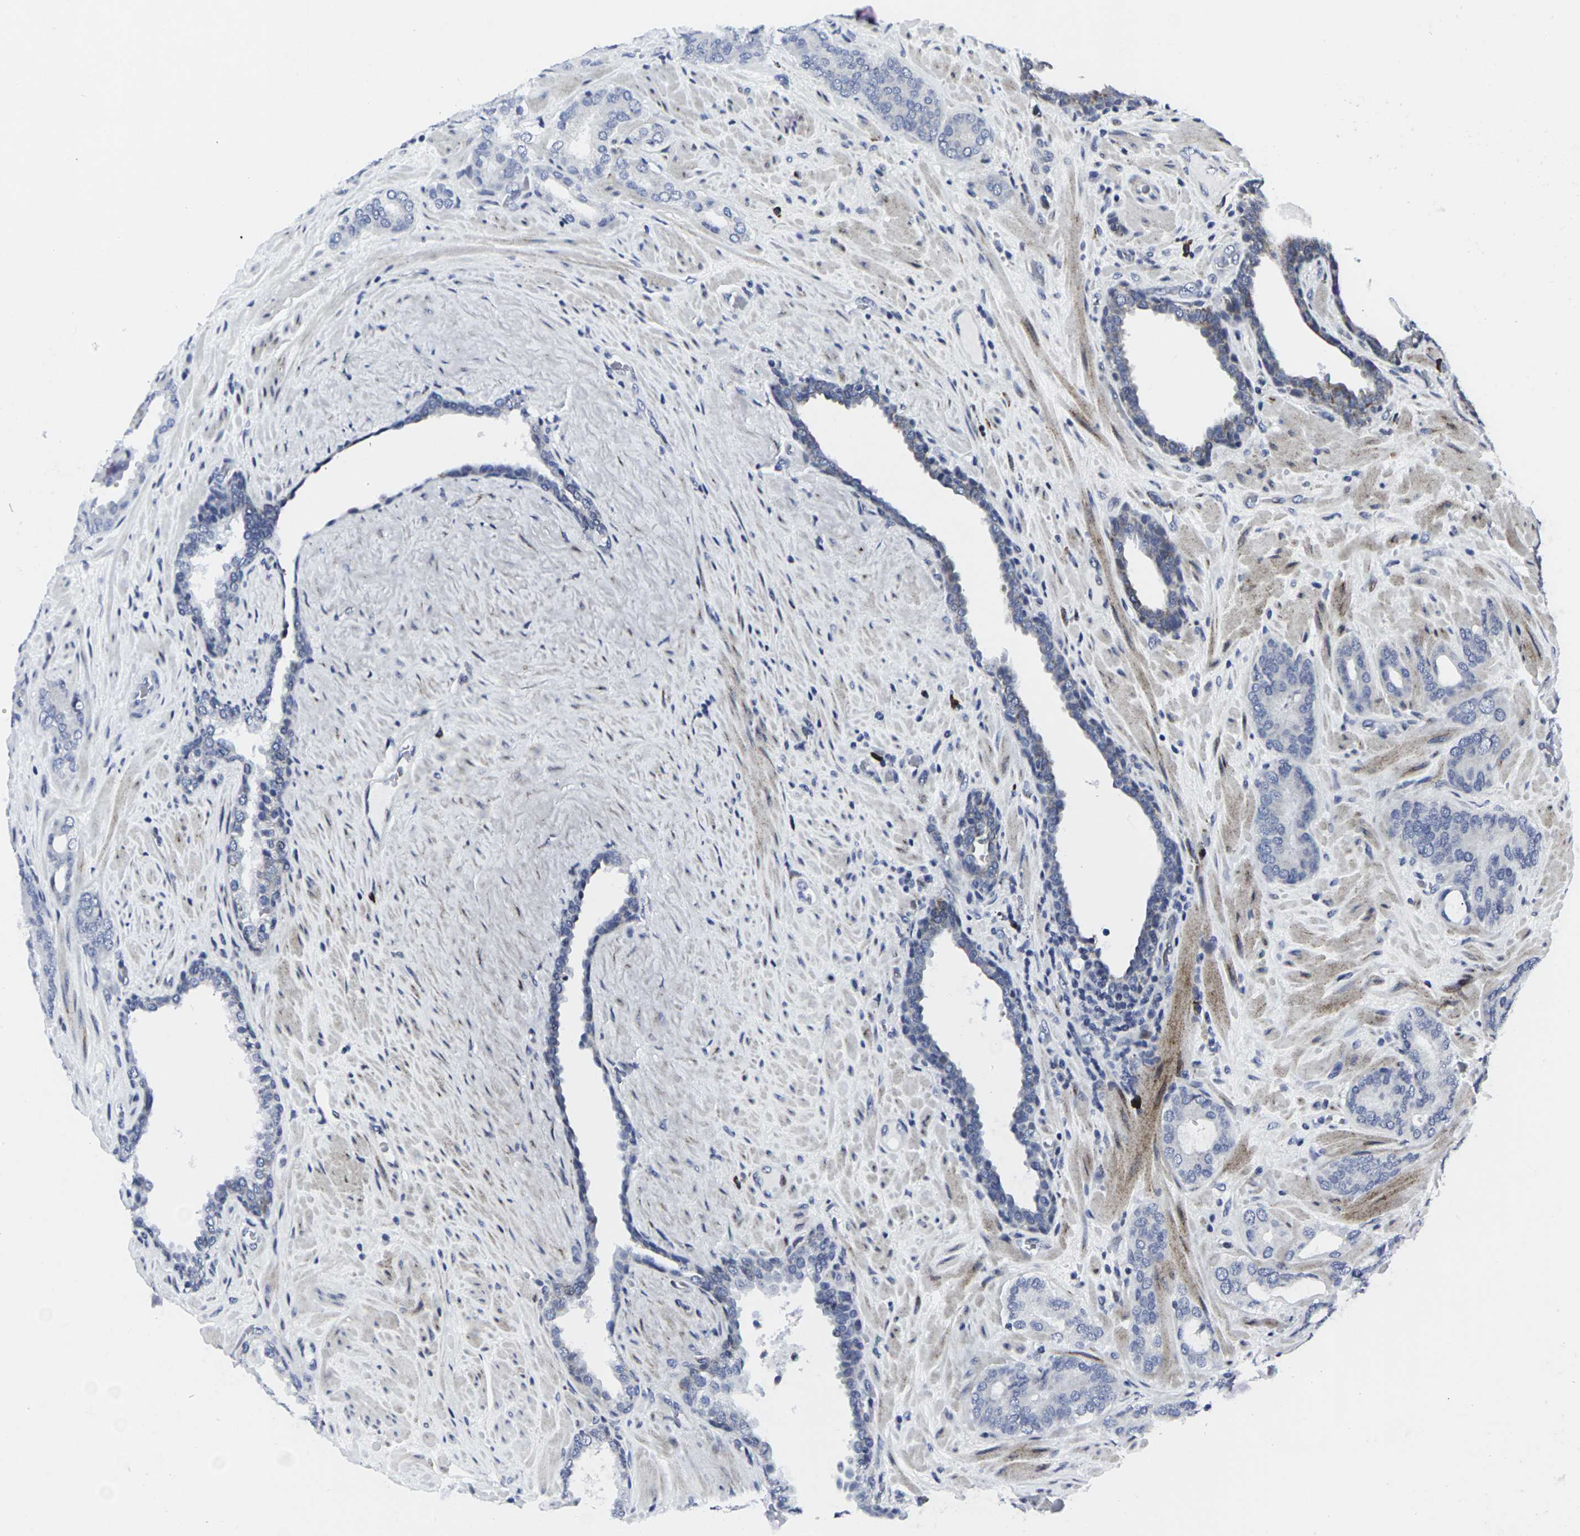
{"staining": {"intensity": "moderate", "quantity": "<25%", "location": "cytoplasmic/membranous"}, "tissue": "prostate cancer", "cell_type": "Tumor cells", "image_type": "cancer", "snomed": [{"axis": "morphology", "description": "Adenocarcinoma, Low grade"}, {"axis": "topography", "description": "Prostate"}], "caption": "Prostate adenocarcinoma (low-grade) stained with a protein marker displays moderate staining in tumor cells.", "gene": "RPN1", "patient": {"sex": "male", "age": 63}}